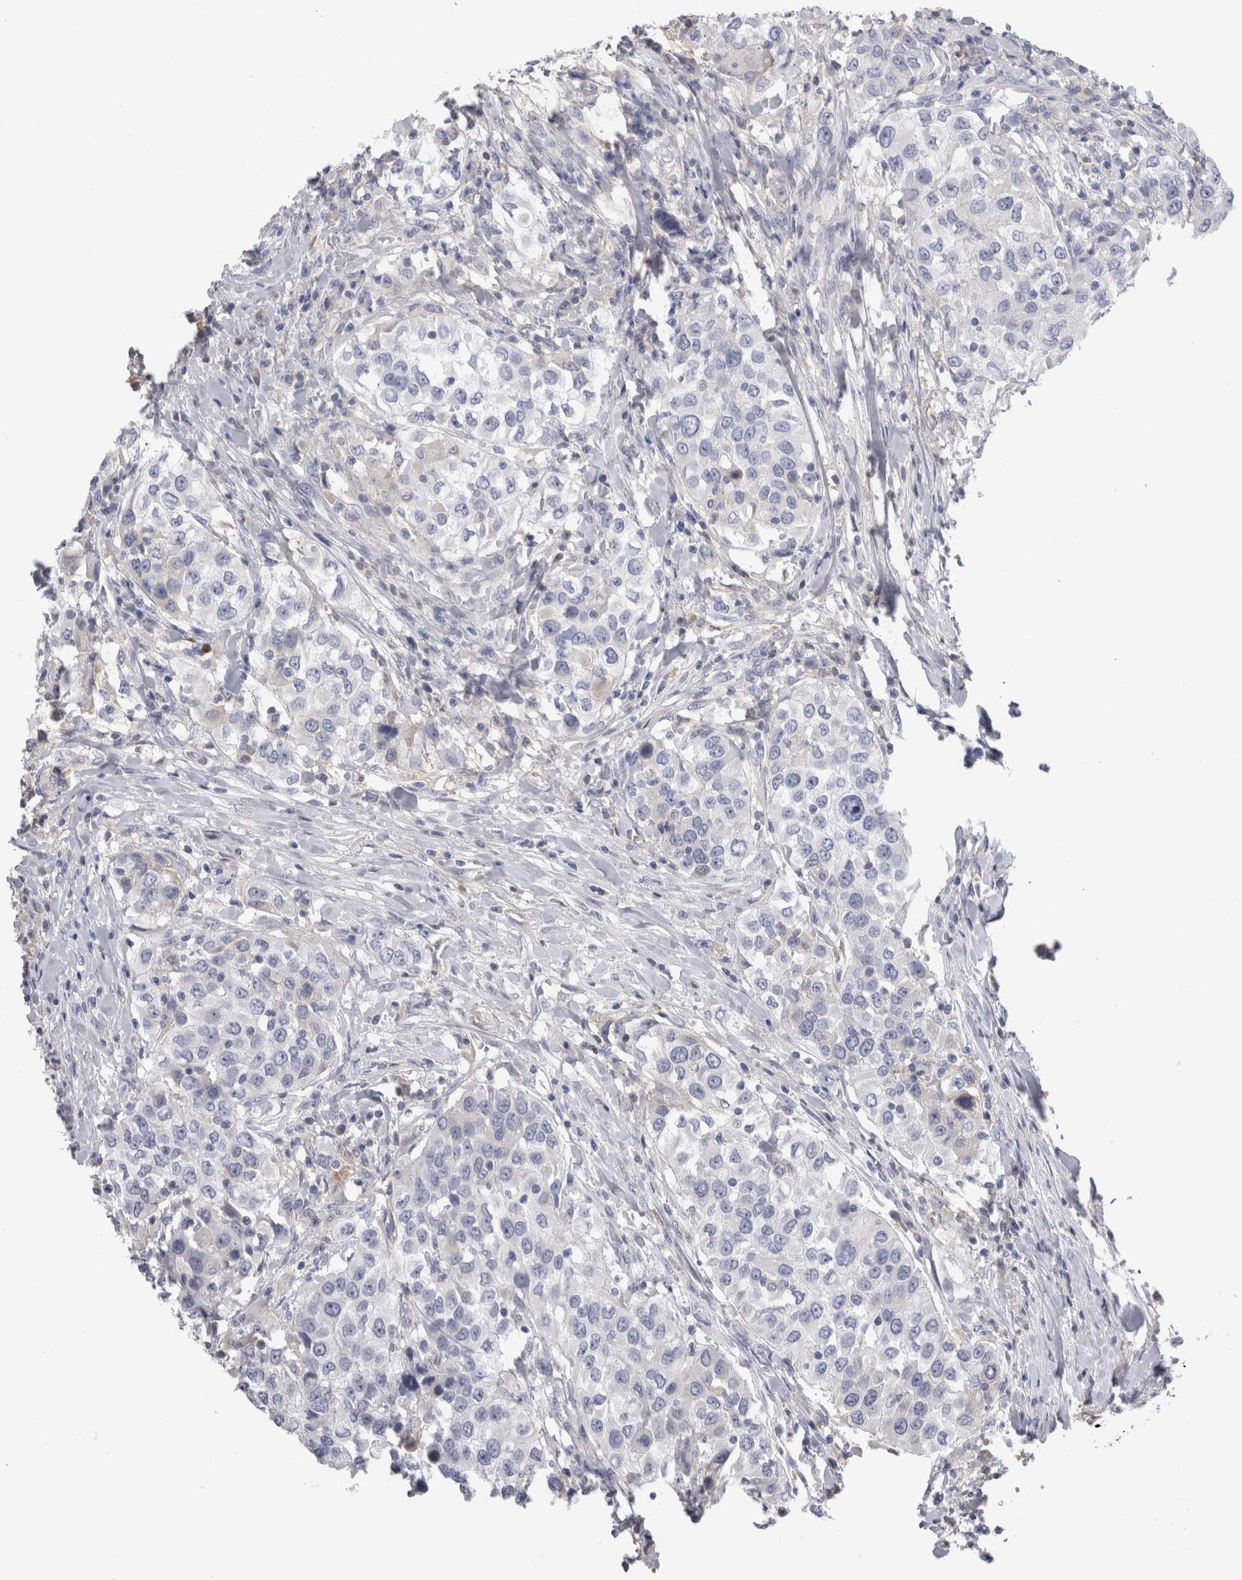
{"staining": {"intensity": "negative", "quantity": "none", "location": "none"}, "tissue": "urothelial cancer", "cell_type": "Tumor cells", "image_type": "cancer", "snomed": [{"axis": "morphology", "description": "Urothelial carcinoma, High grade"}, {"axis": "topography", "description": "Urinary bladder"}], "caption": "This micrograph is of urothelial cancer stained with IHC to label a protein in brown with the nuclei are counter-stained blue. There is no positivity in tumor cells.", "gene": "REG1A", "patient": {"sex": "female", "age": 80}}